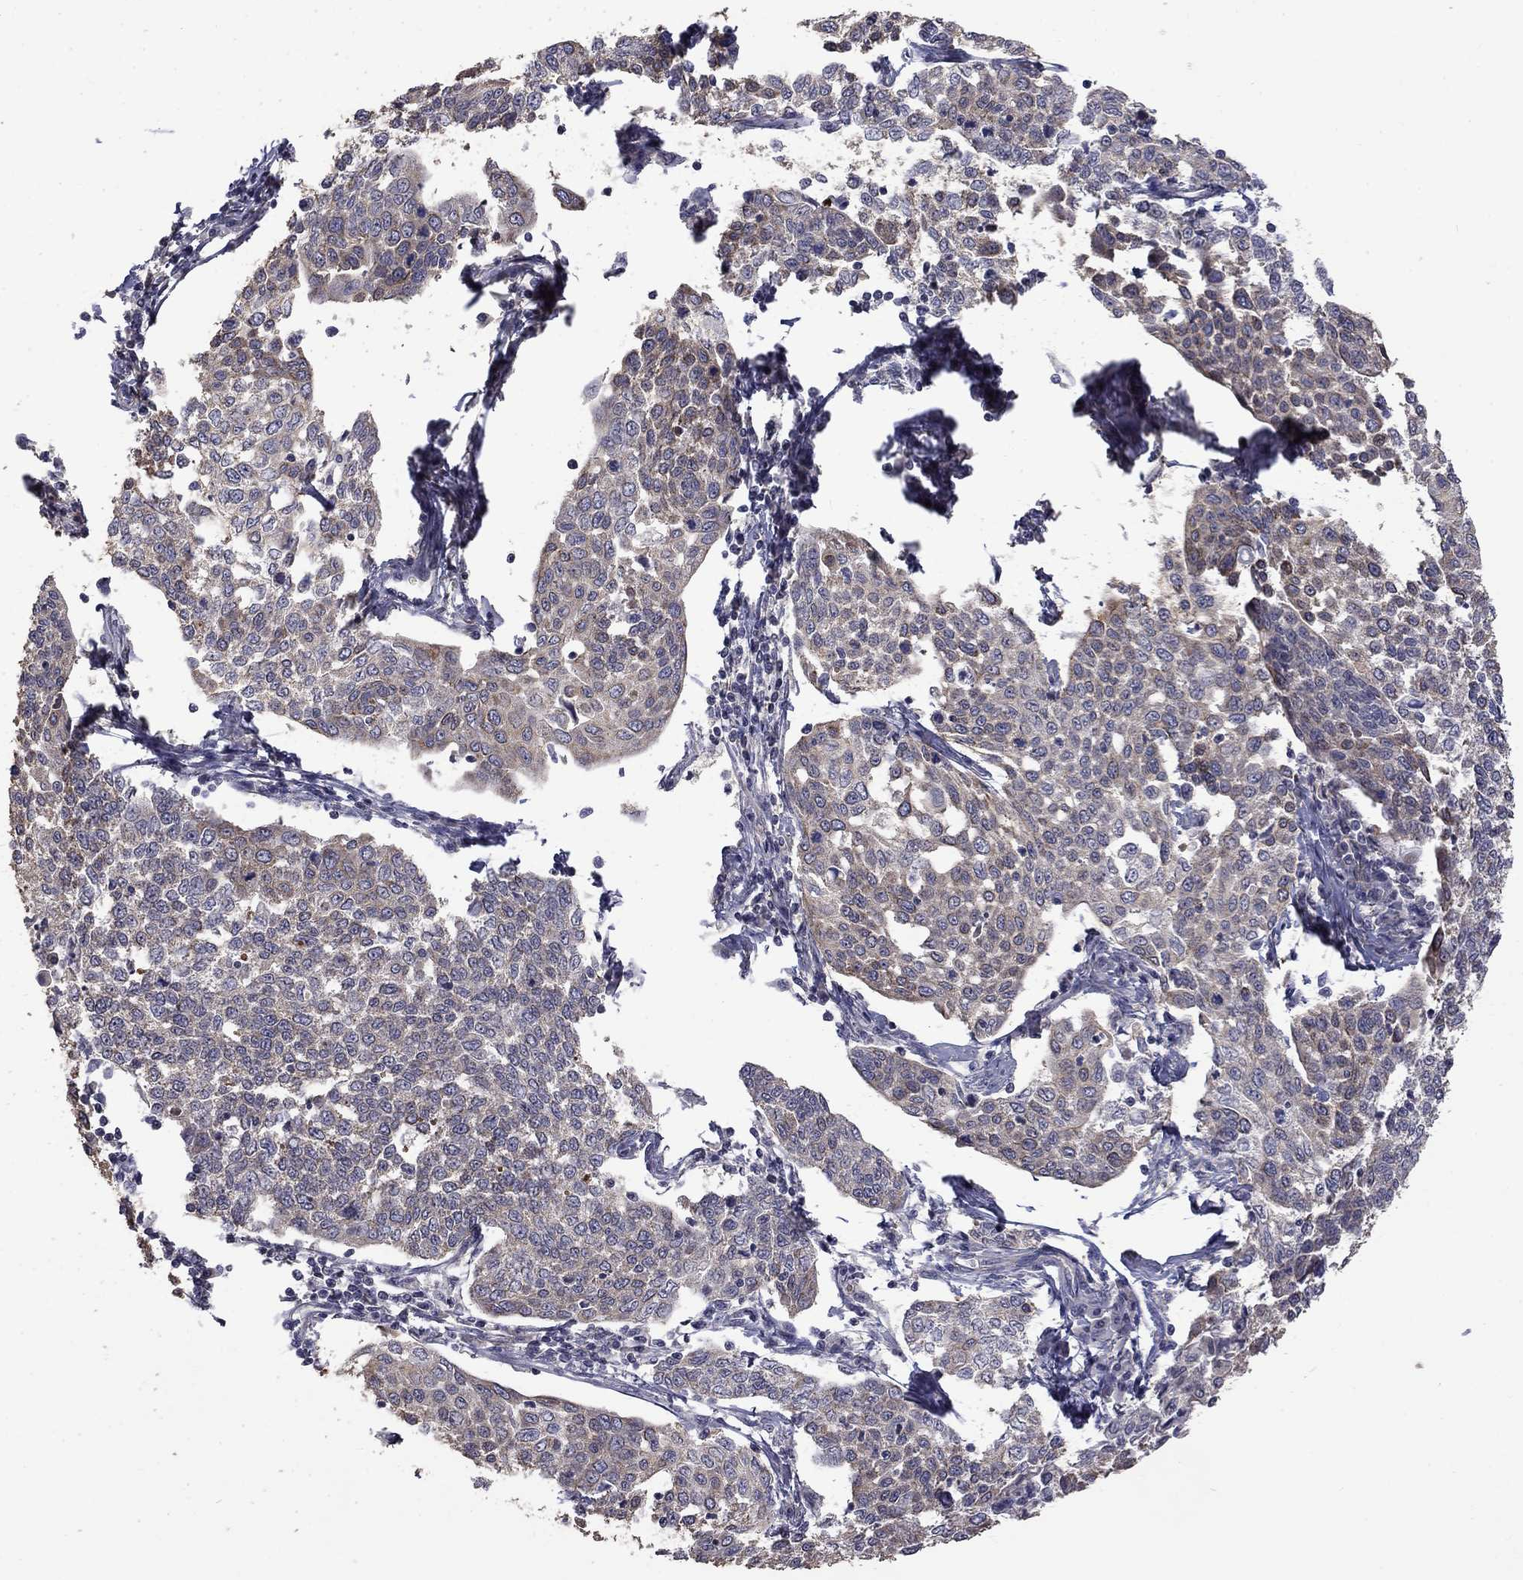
{"staining": {"intensity": "weak", "quantity": "<25%", "location": "cytoplasmic/membranous"}, "tissue": "cervical cancer", "cell_type": "Tumor cells", "image_type": "cancer", "snomed": [{"axis": "morphology", "description": "Squamous cell carcinoma, NOS"}, {"axis": "topography", "description": "Cervix"}], "caption": "Histopathology image shows no significant protein positivity in tumor cells of cervical cancer.", "gene": "SLC39A14", "patient": {"sex": "female", "age": 34}}